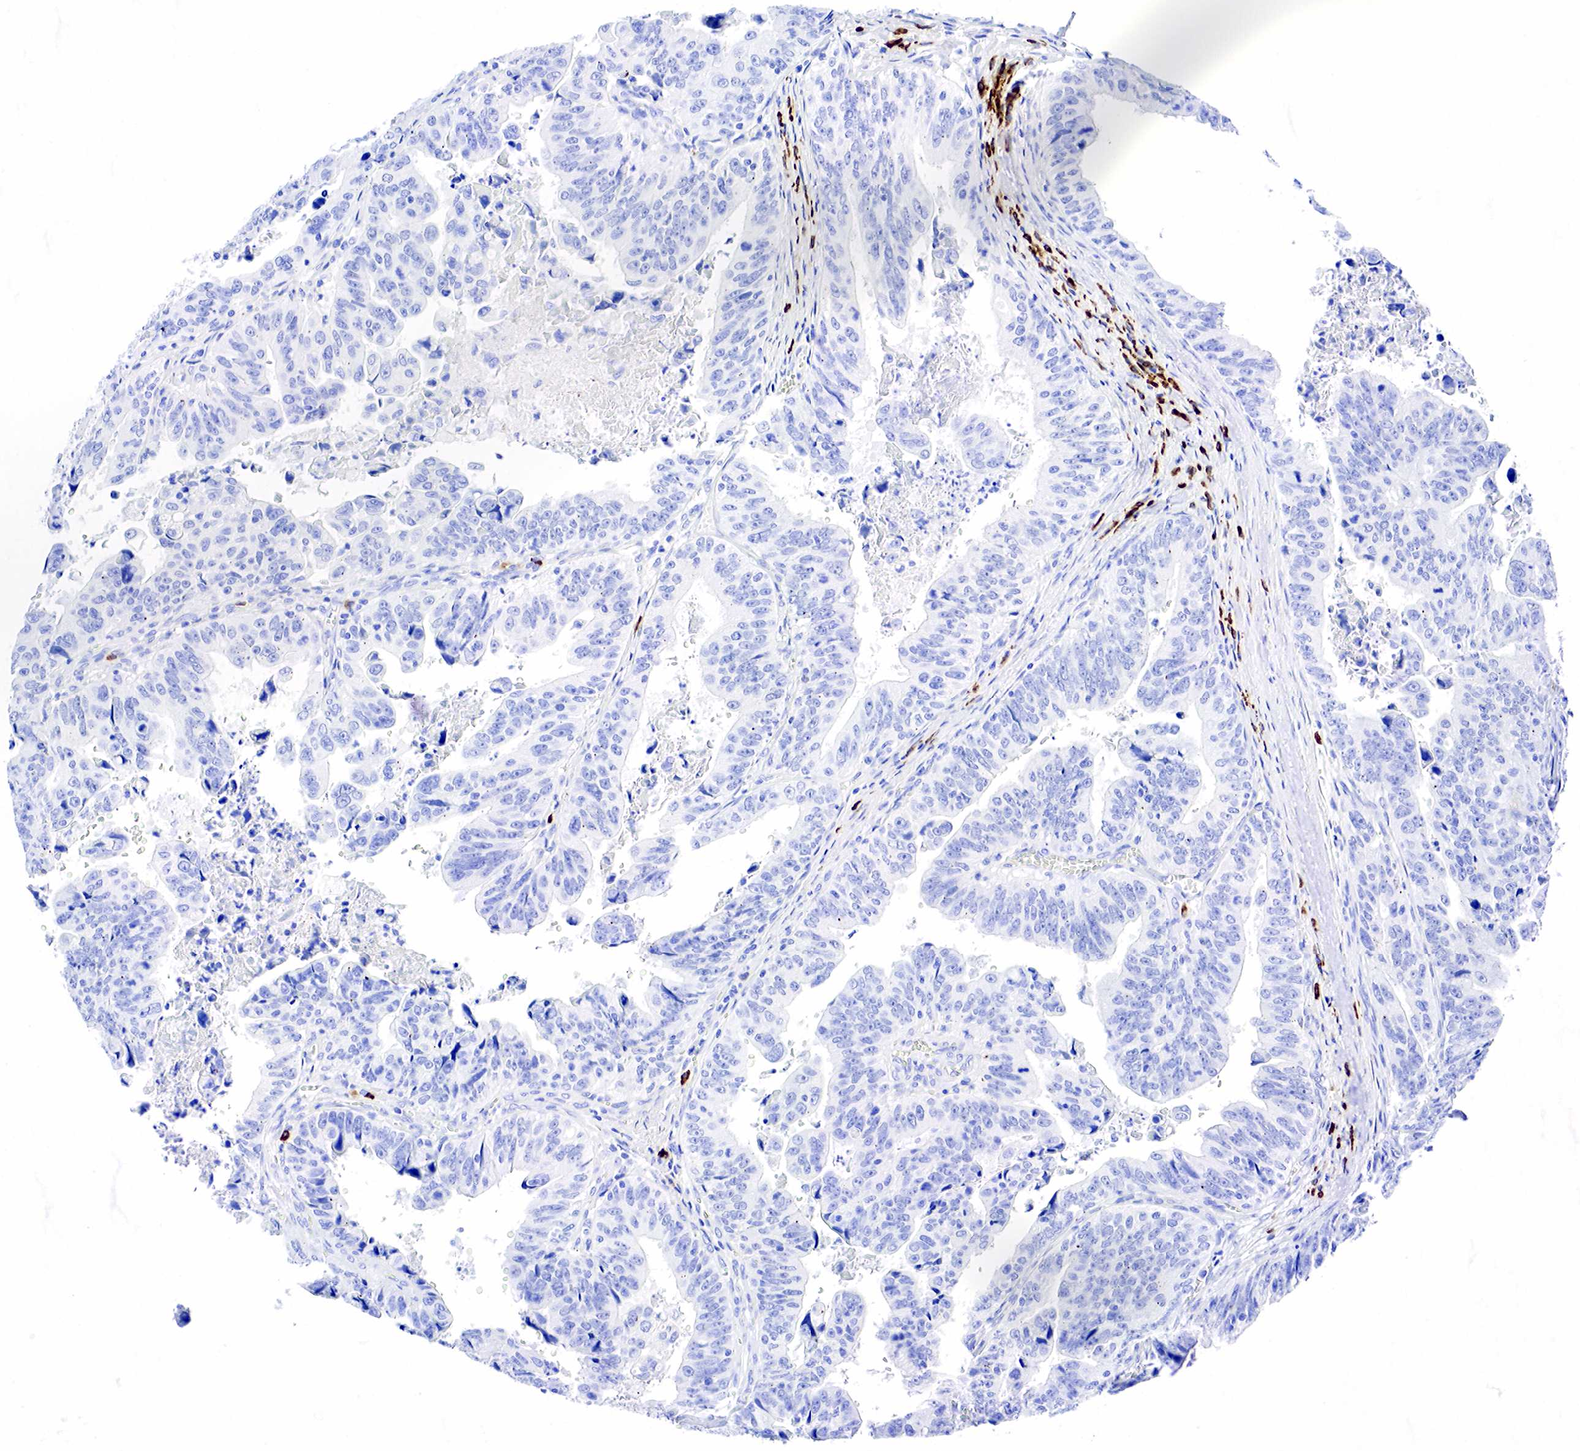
{"staining": {"intensity": "negative", "quantity": "none", "location": "none"}, "tissue": "stomach cancer", "cell_type": "Tumor cells", "image_type": "cancer", "snomed": [{"axis": "morphology", "description": "Adenocarcinoma, NOS"}, {"axis": "topography", "description": "Stomach, upper"}], "caption": "The micrograph reveals no staining of tumor cells in stomach cancer.", "gene": "CD79A", "patient": {"sex": "female", "age": 50}}